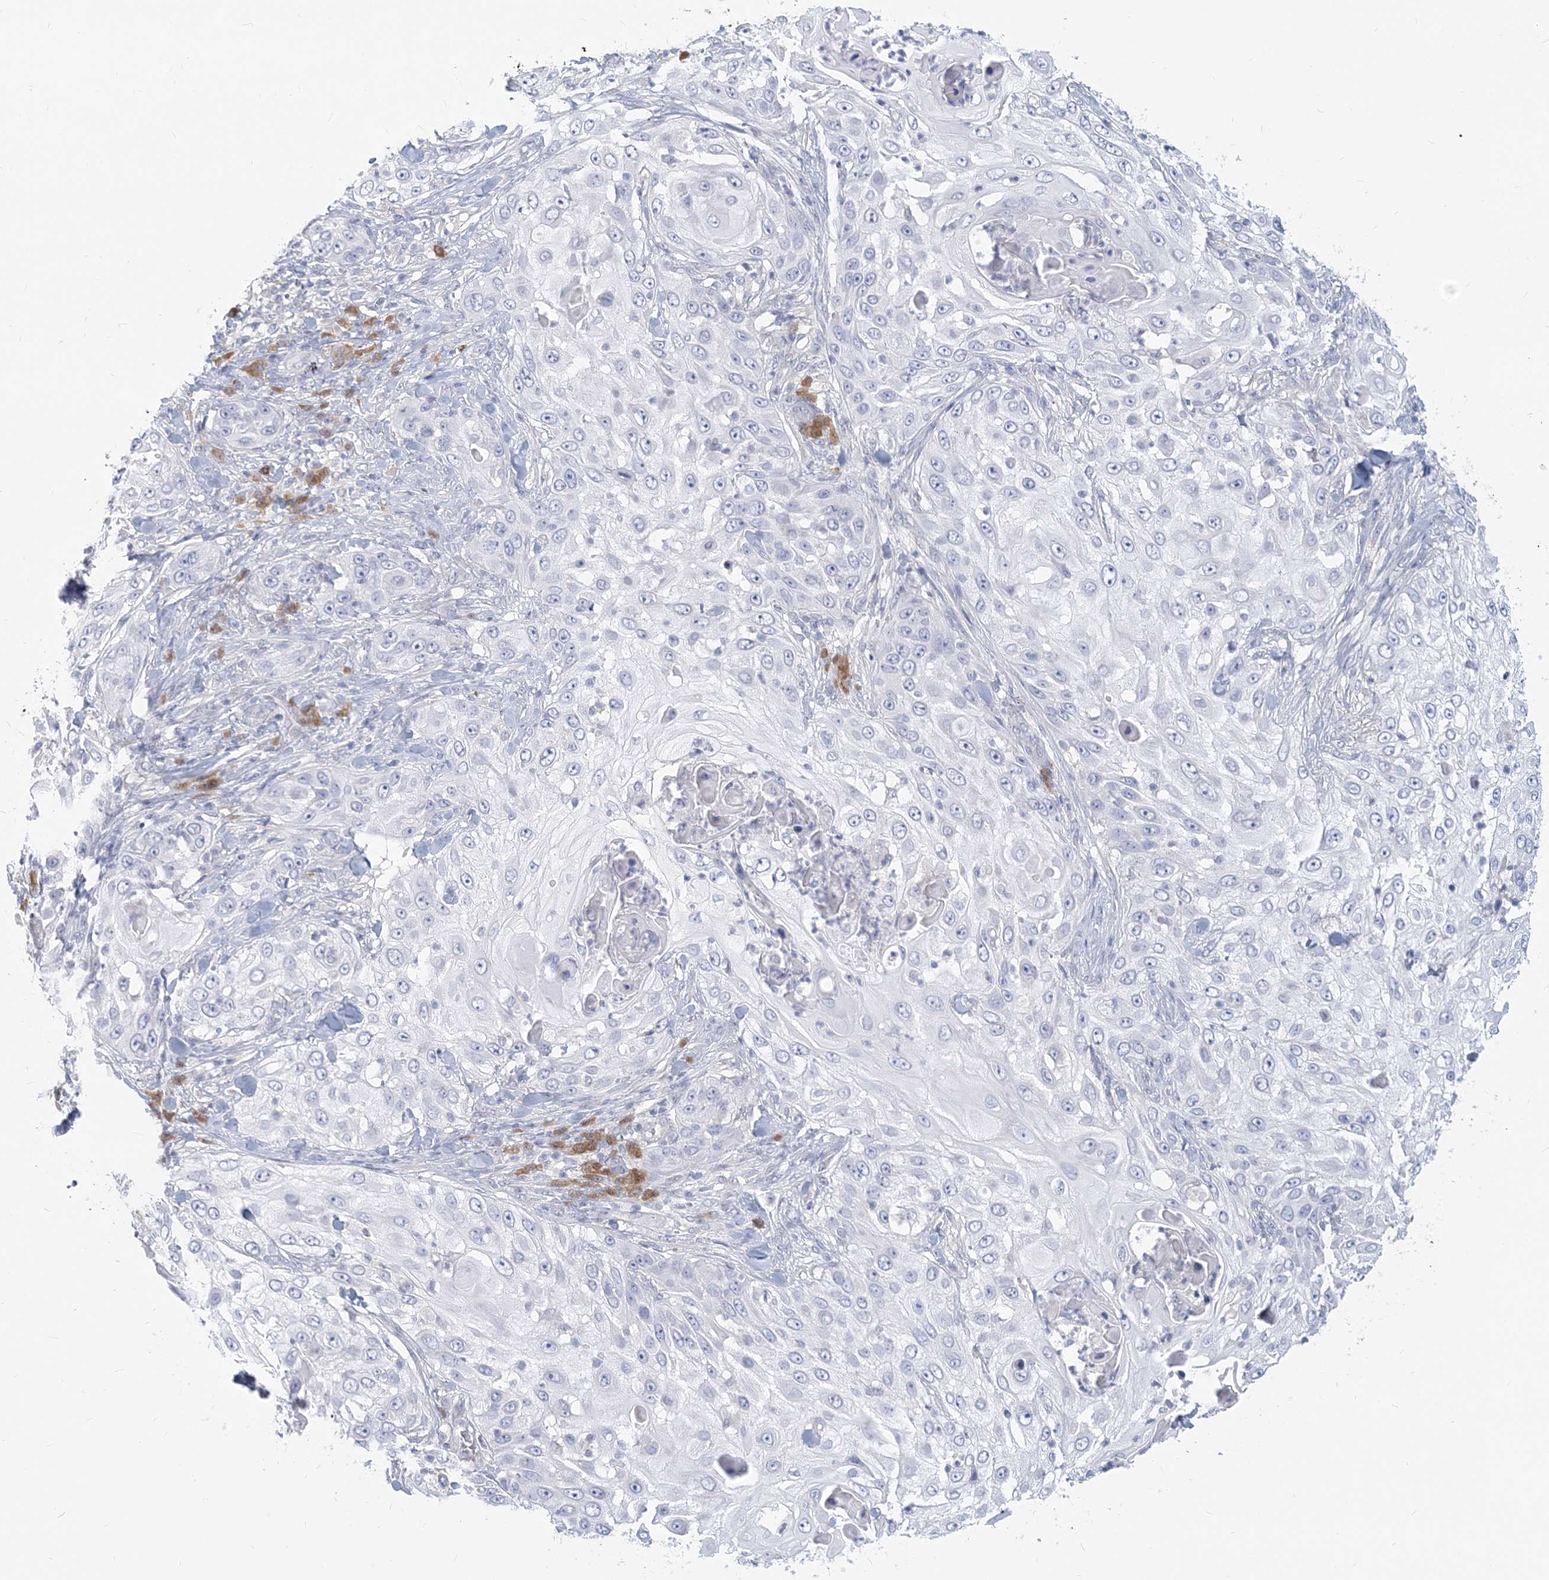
{"staining": {"intensity": "negative", "quantity": "none", "location": "none"}, "tissue": "skin cancer", "cell_type": "Tumor cells", "image_type": "cancer", "snomed": [{"axis": "morphology", "description": "Squamous cell carcinoma, NOS"}, {"axis": "topography", "description": "Skin"}], "caption": "This photomicrograph is of skin cancer stained with immunohistochemistry to label a protein in brown with the nuclei are counter-stained blue. There is no staining in tumor cells.", "gene": "GMPPA", "patient": {"sex": "female", "age": 44}}